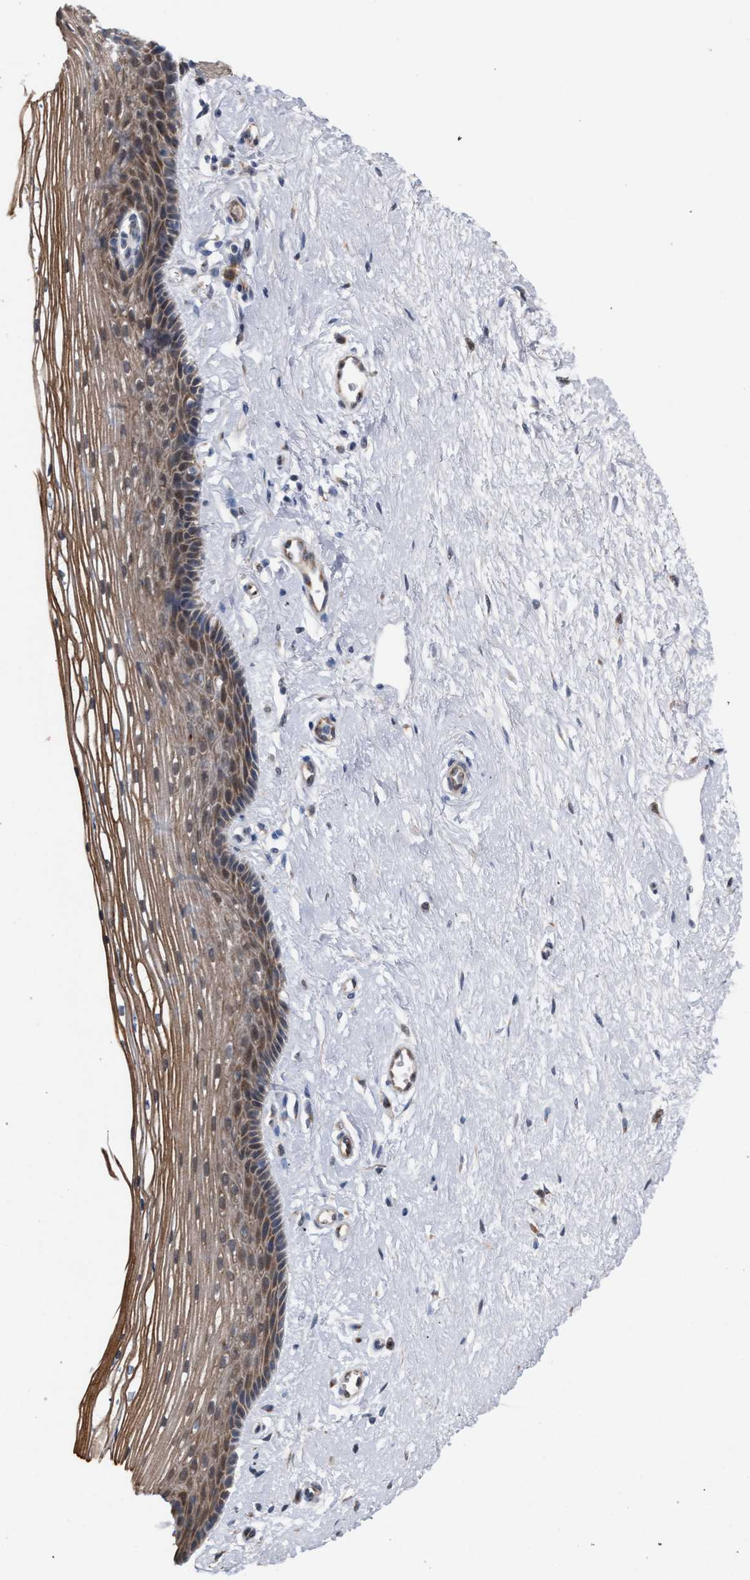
{"staining": {"intensity": "moderate", "quantity": ">75%", "location": "cytoplasmic/membranous"}, "tissue": "vagina", "cell_type": "Squamous epithelial cells", "image_type": "normal", "snomed": [{"axis": "morphology", "description": "Normal tissue, NOS"}, {"axis": "topography", "description": "Vagina"}], "caption": "Immunohistochemical staining of unremarkable human vagina displays >75% levels of moderate cytoplasmic/membranous protein positivity in about >75% of squamous epithelial cells. The staining was performed using DAB to visualize the protein expression in brown, while the nuclei were stained in blue with hematoxylin (Magnification: 20x).", "gene": "RNF135", "patient": {"sex": "female", "age": 46}}